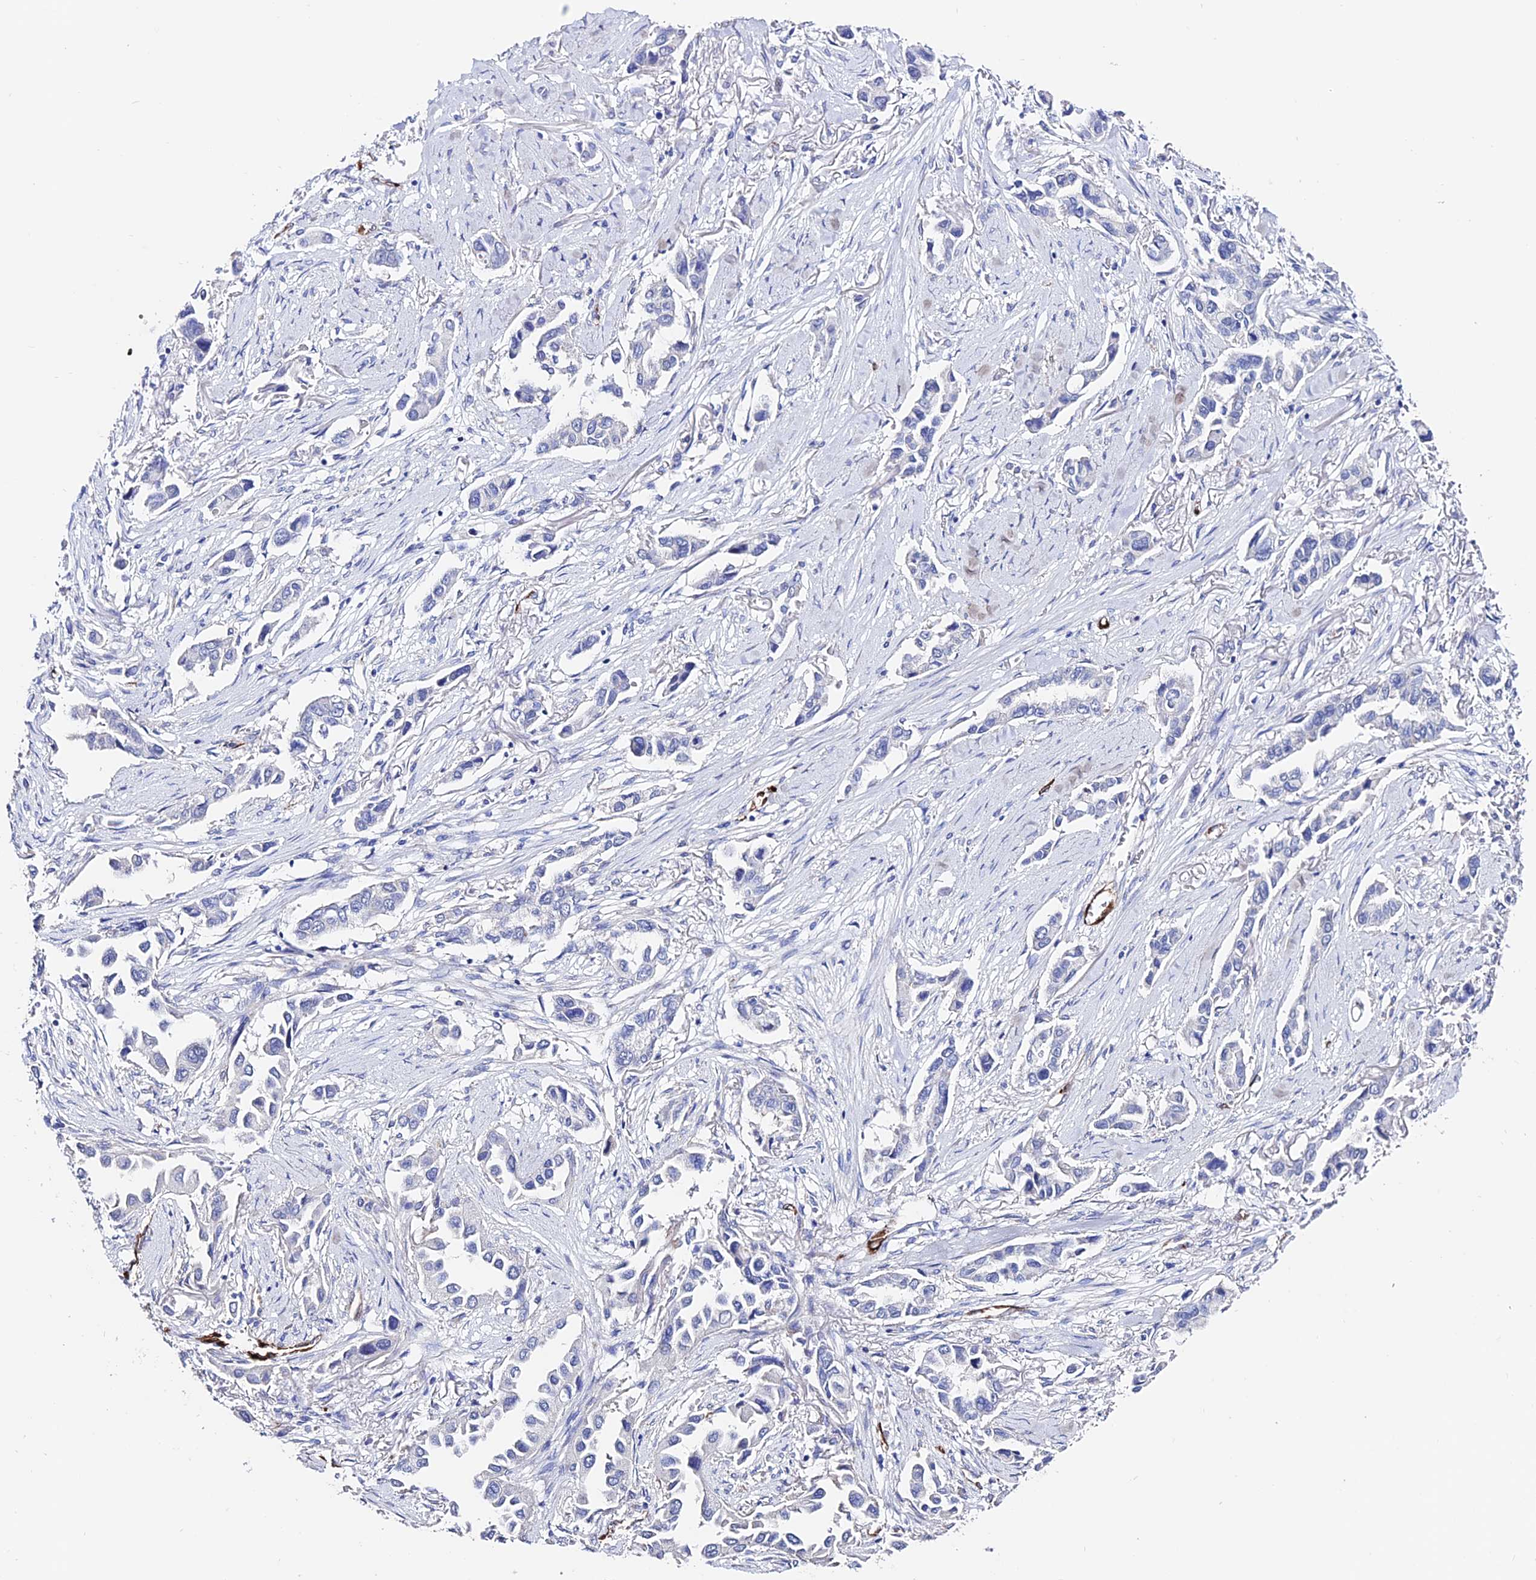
{"staining": {"intensity": "negative", "quantity": "none", "location": "none"}, "tissue": "lung cancer", "cell_type": "Tumor cells", "image_type": "cancer", "snomed": [{"axis": "morphology", "description": "Adenocarcinoma, NOS"}, {"axis": "topography", "description": "Lung"}], "caption": "High magnification brightfield microscopy of adenocarcinoma (lung) stained with DAB (brown) and counterstained with hematoxylin (blue): tumor cells show no significant positivity.", "gene": "ESM1", "patient": {"sex": "female", "age": 76}}